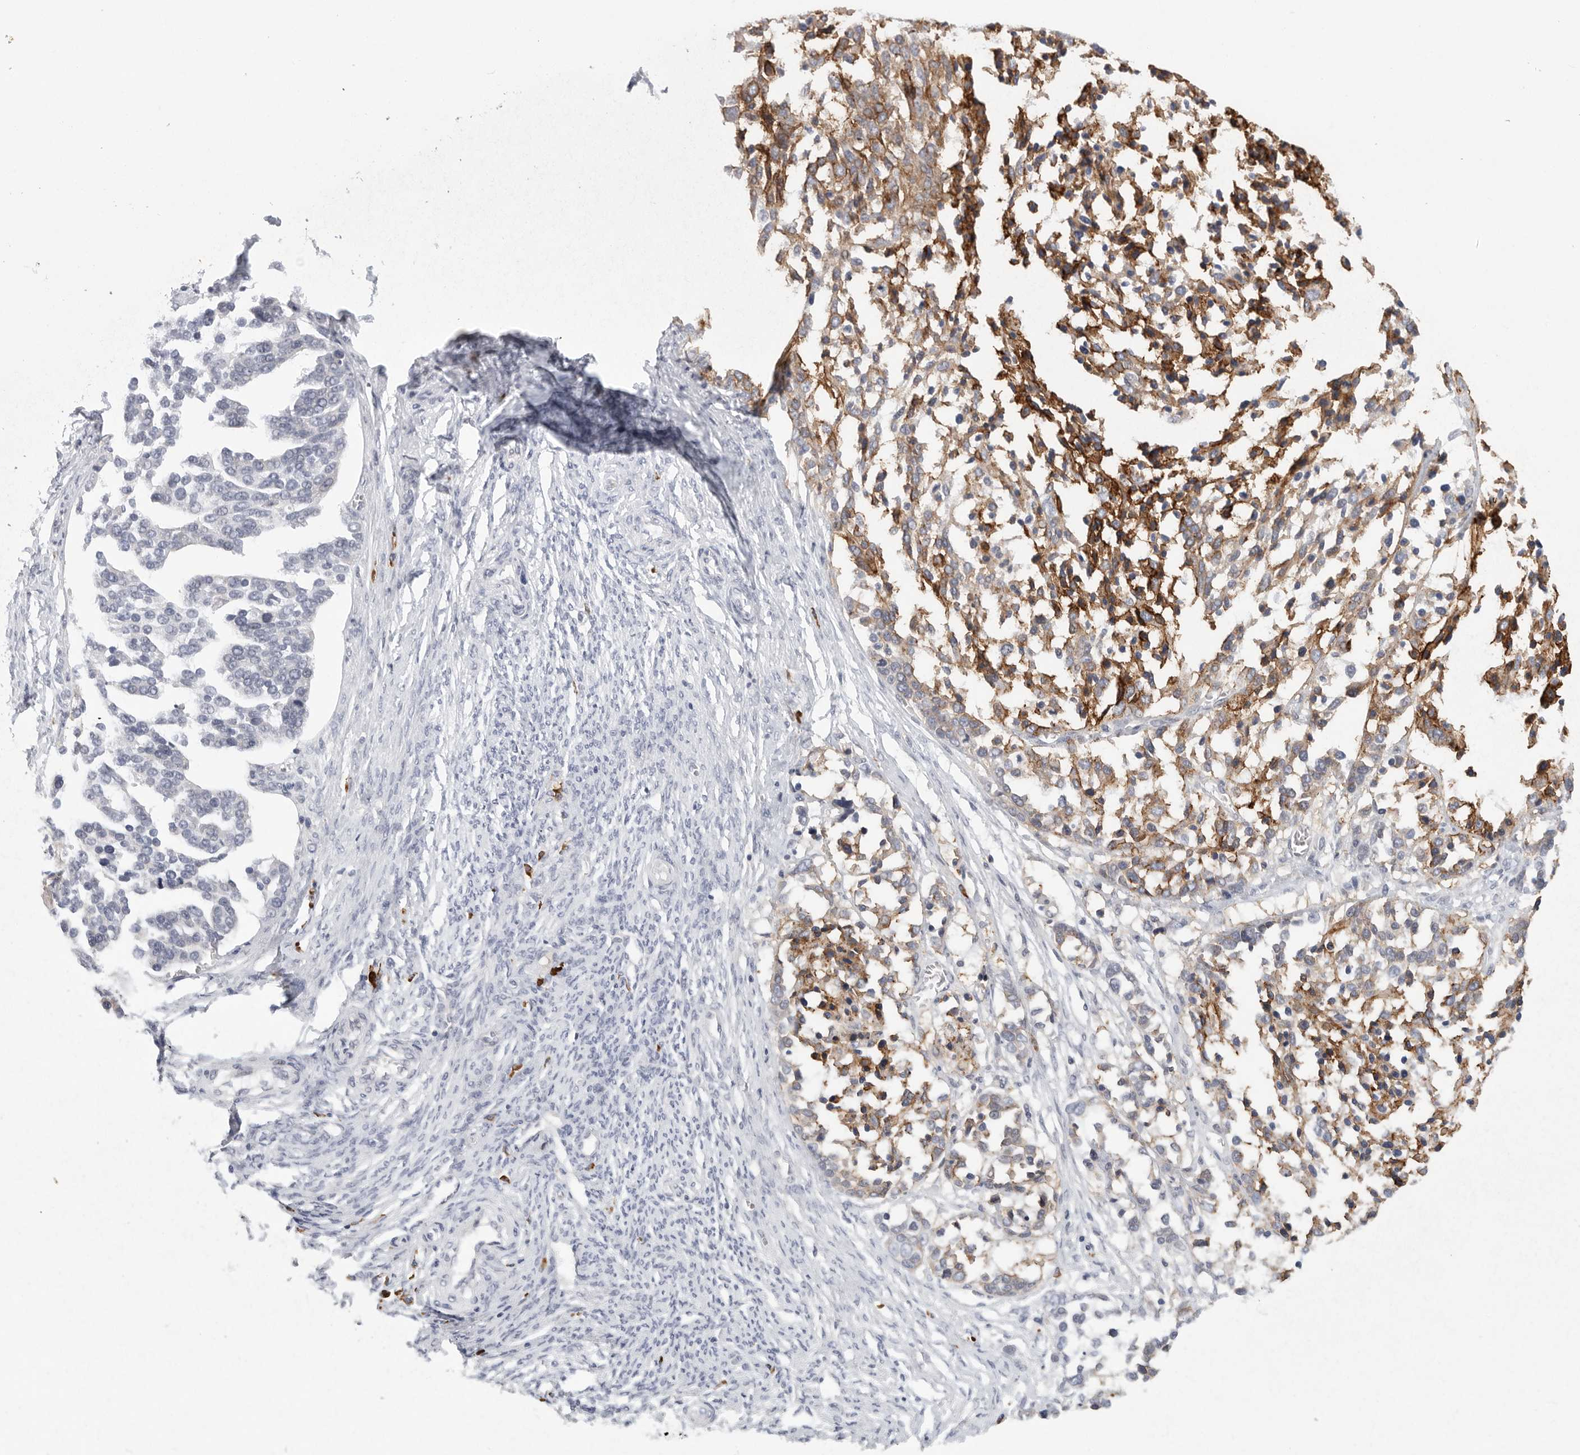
{"staining": {"intensity": "moderate", "quantity": ">75%", "location": "cytoplasmic/membranous"}, "tissue": "ovarian cancer", "cell_type": "Tumor cells", "image_type": "cancer", "snomed": [{"axis": "morphology", "description": "Cystadenocarcinoma, serous, NOS"}, {"axis": "topography", "description": "Ovary"}], "caption": "This photomicrograph exhibits IHC staining of ovarian serous cystadenocarcinoma, with medium moderate cytoplasmic/membranous expression in about >75% of tumor cells.", "gene": "TMEM69", "patient": {"sex": "female", "age": 44}}